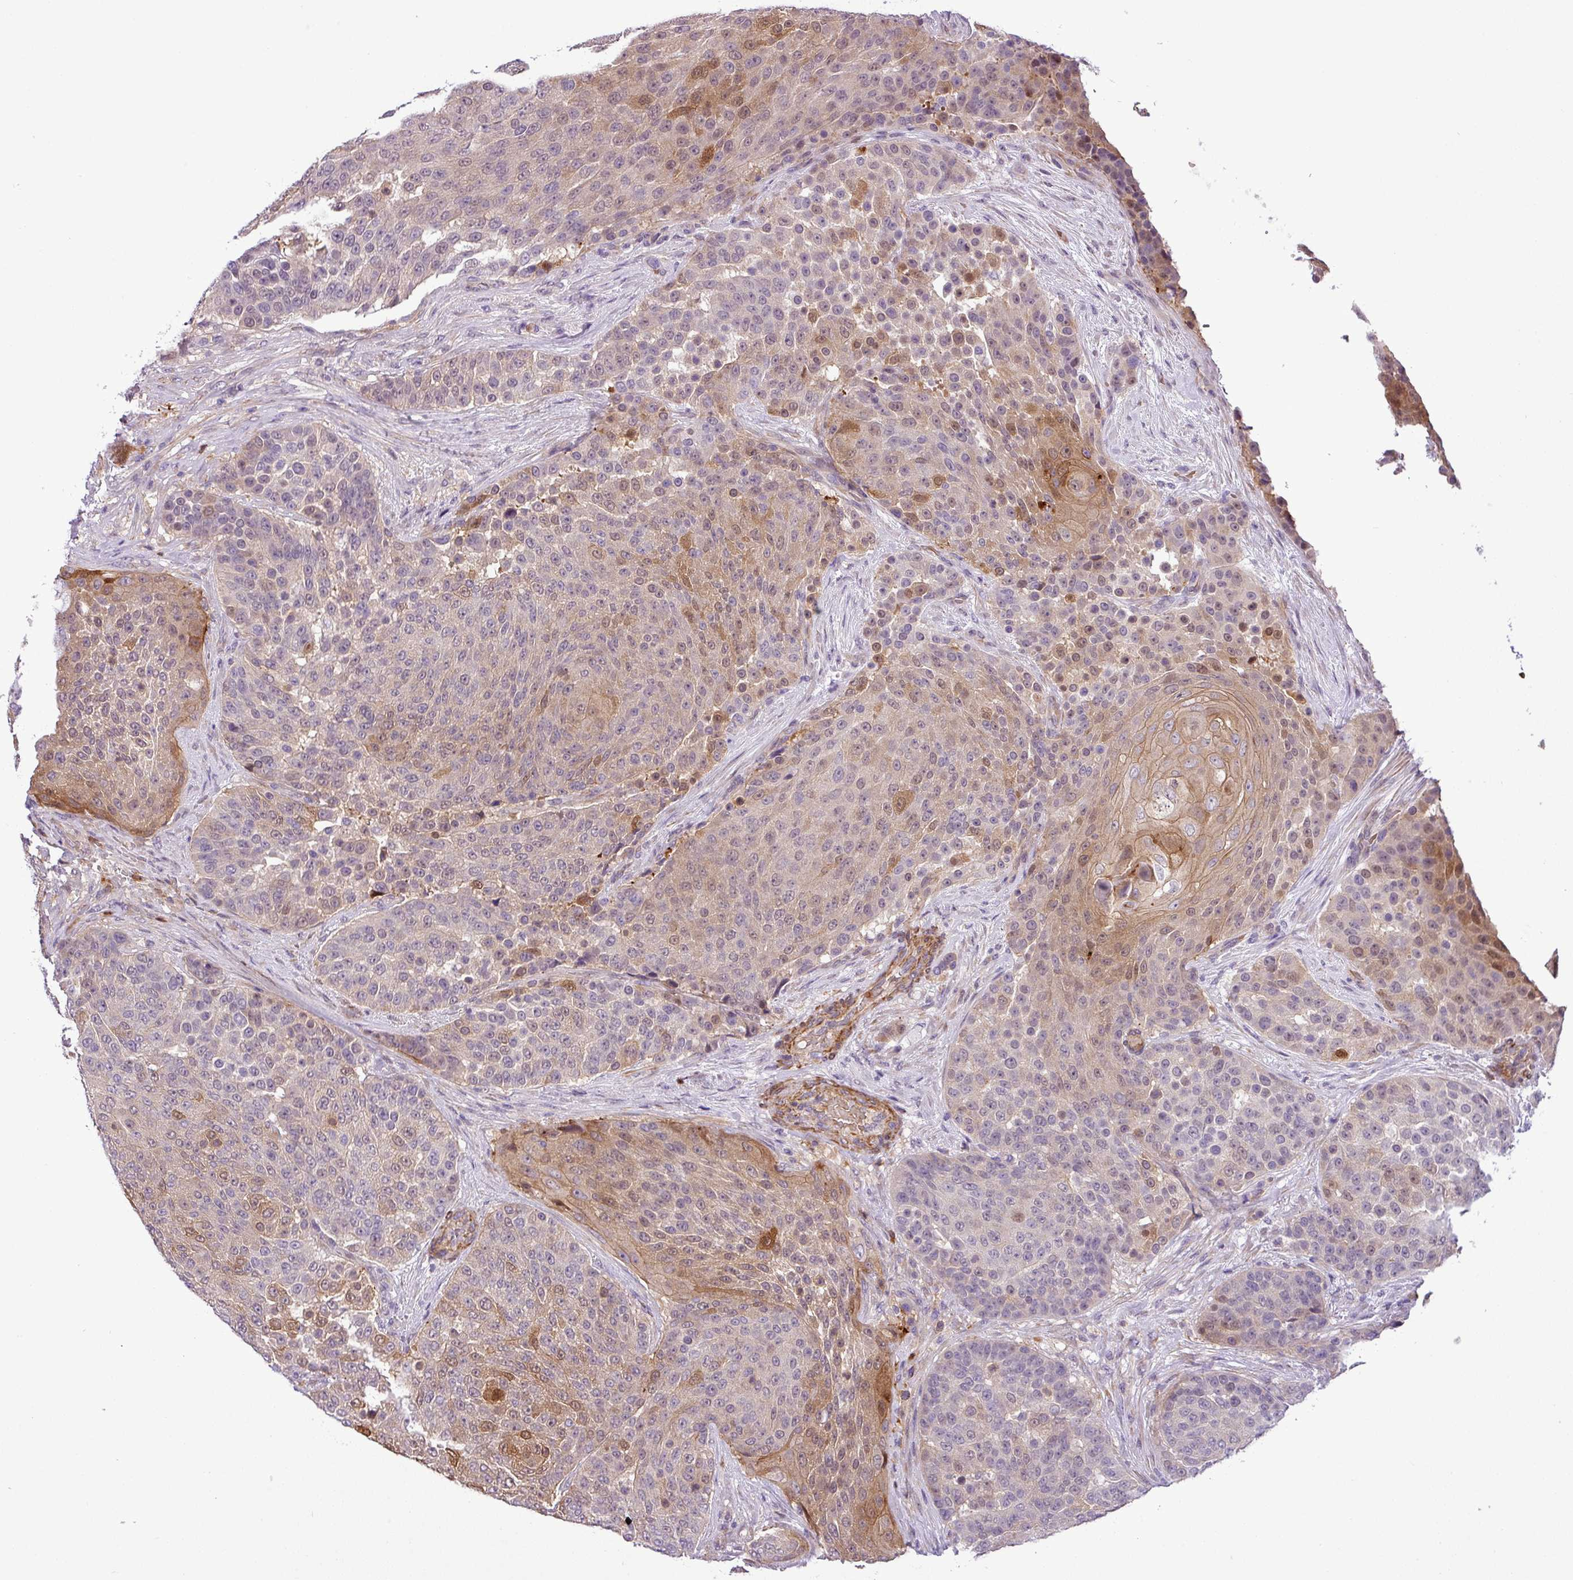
{"staining": {"intensity": "moderate", "quantity": "25%-75%", "location": "cytoplasmic/membranous,nuclear"}, "tissue": "urothelial cancer", "cell_type": "Tumor cells", "image_type": "cancer", "snomed": [{"axis": "morphology", "description": "Urothelial carcinoma, High grade"}, {"axis": "topography", "description": "Urinary bladder"}], "caption": "Immunohistochemistry (IHC) photomicrograph of neoplastic tissue: urothelial cancer stained using immunohistochemistry exhibits medium levels of moderate protein expression localized specifically in the cytoplasmic/membranous and nuclear of tumor cells, appearing as a cytoplasmic/membranous and nuclear brown color.", "gene": "NBEAL2", "patient": {"sex": "female", "age": 63}}